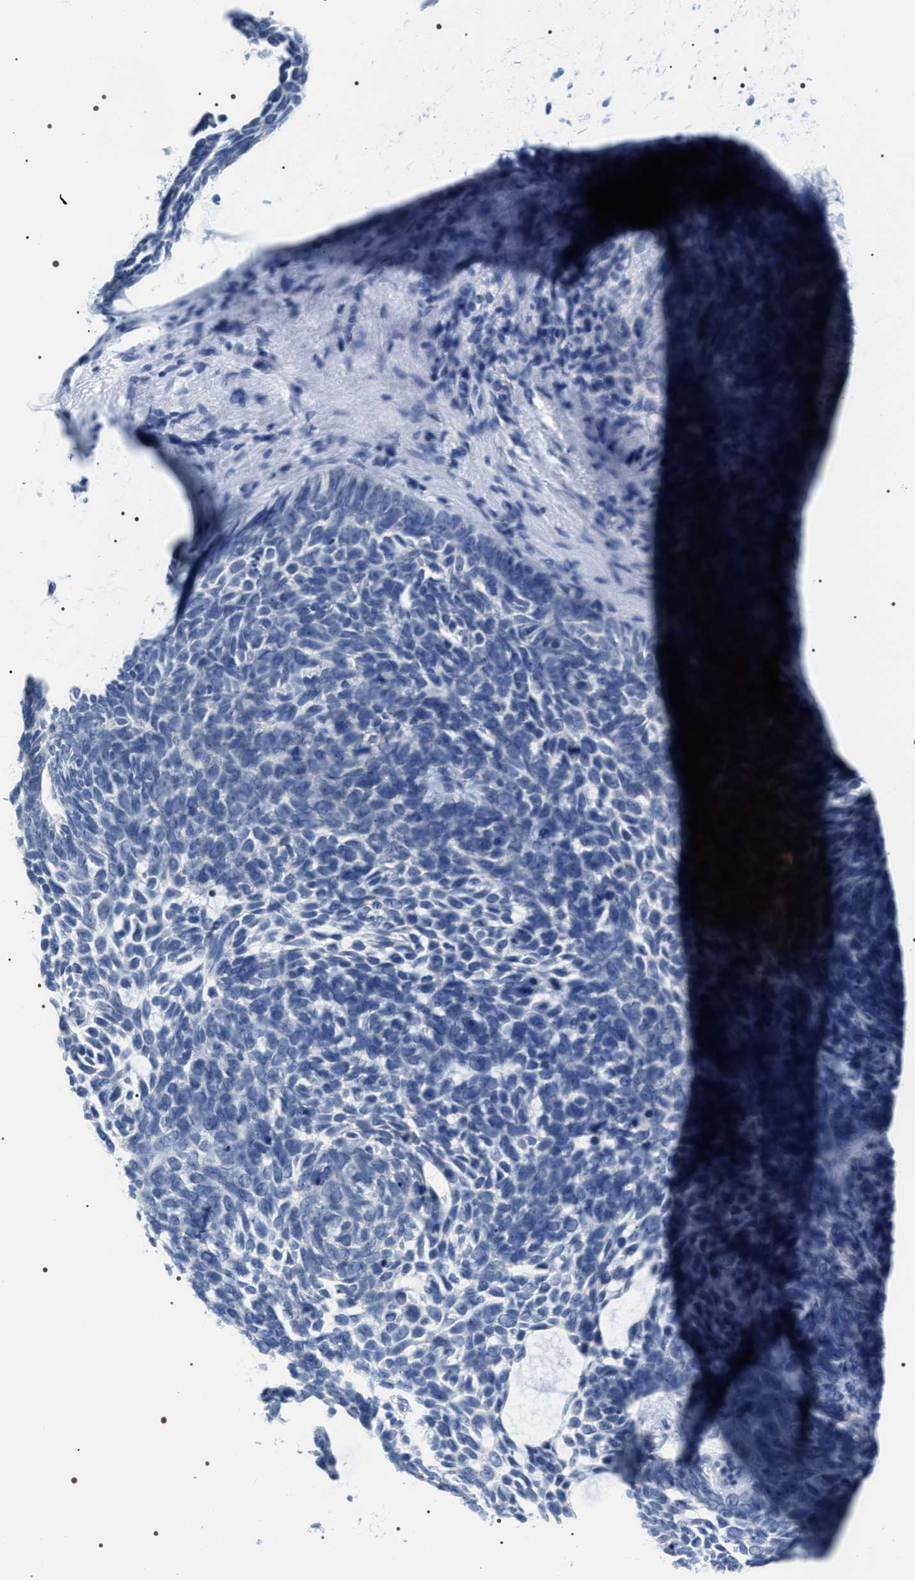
{"staining": {"intensity": "negative", "quantity": "none", "location": "none"}, "tissue": "skin cancer", "cell_type": "Tumor cells", "image_type": "cancer", "snomed": [{"axis": "morphology", "description": "Basal cell carcinoma"}, {"axis": "topography", "description": "Skin"}, {"axis": "topography", "description": "Skin of head"}], "caption": "Human skin basal cell carcinoma stained for a protein using IHC exhibits no expression in tumor cells.", "gene": "ADH4", "patient": {"sex": "female", "age": 85}}